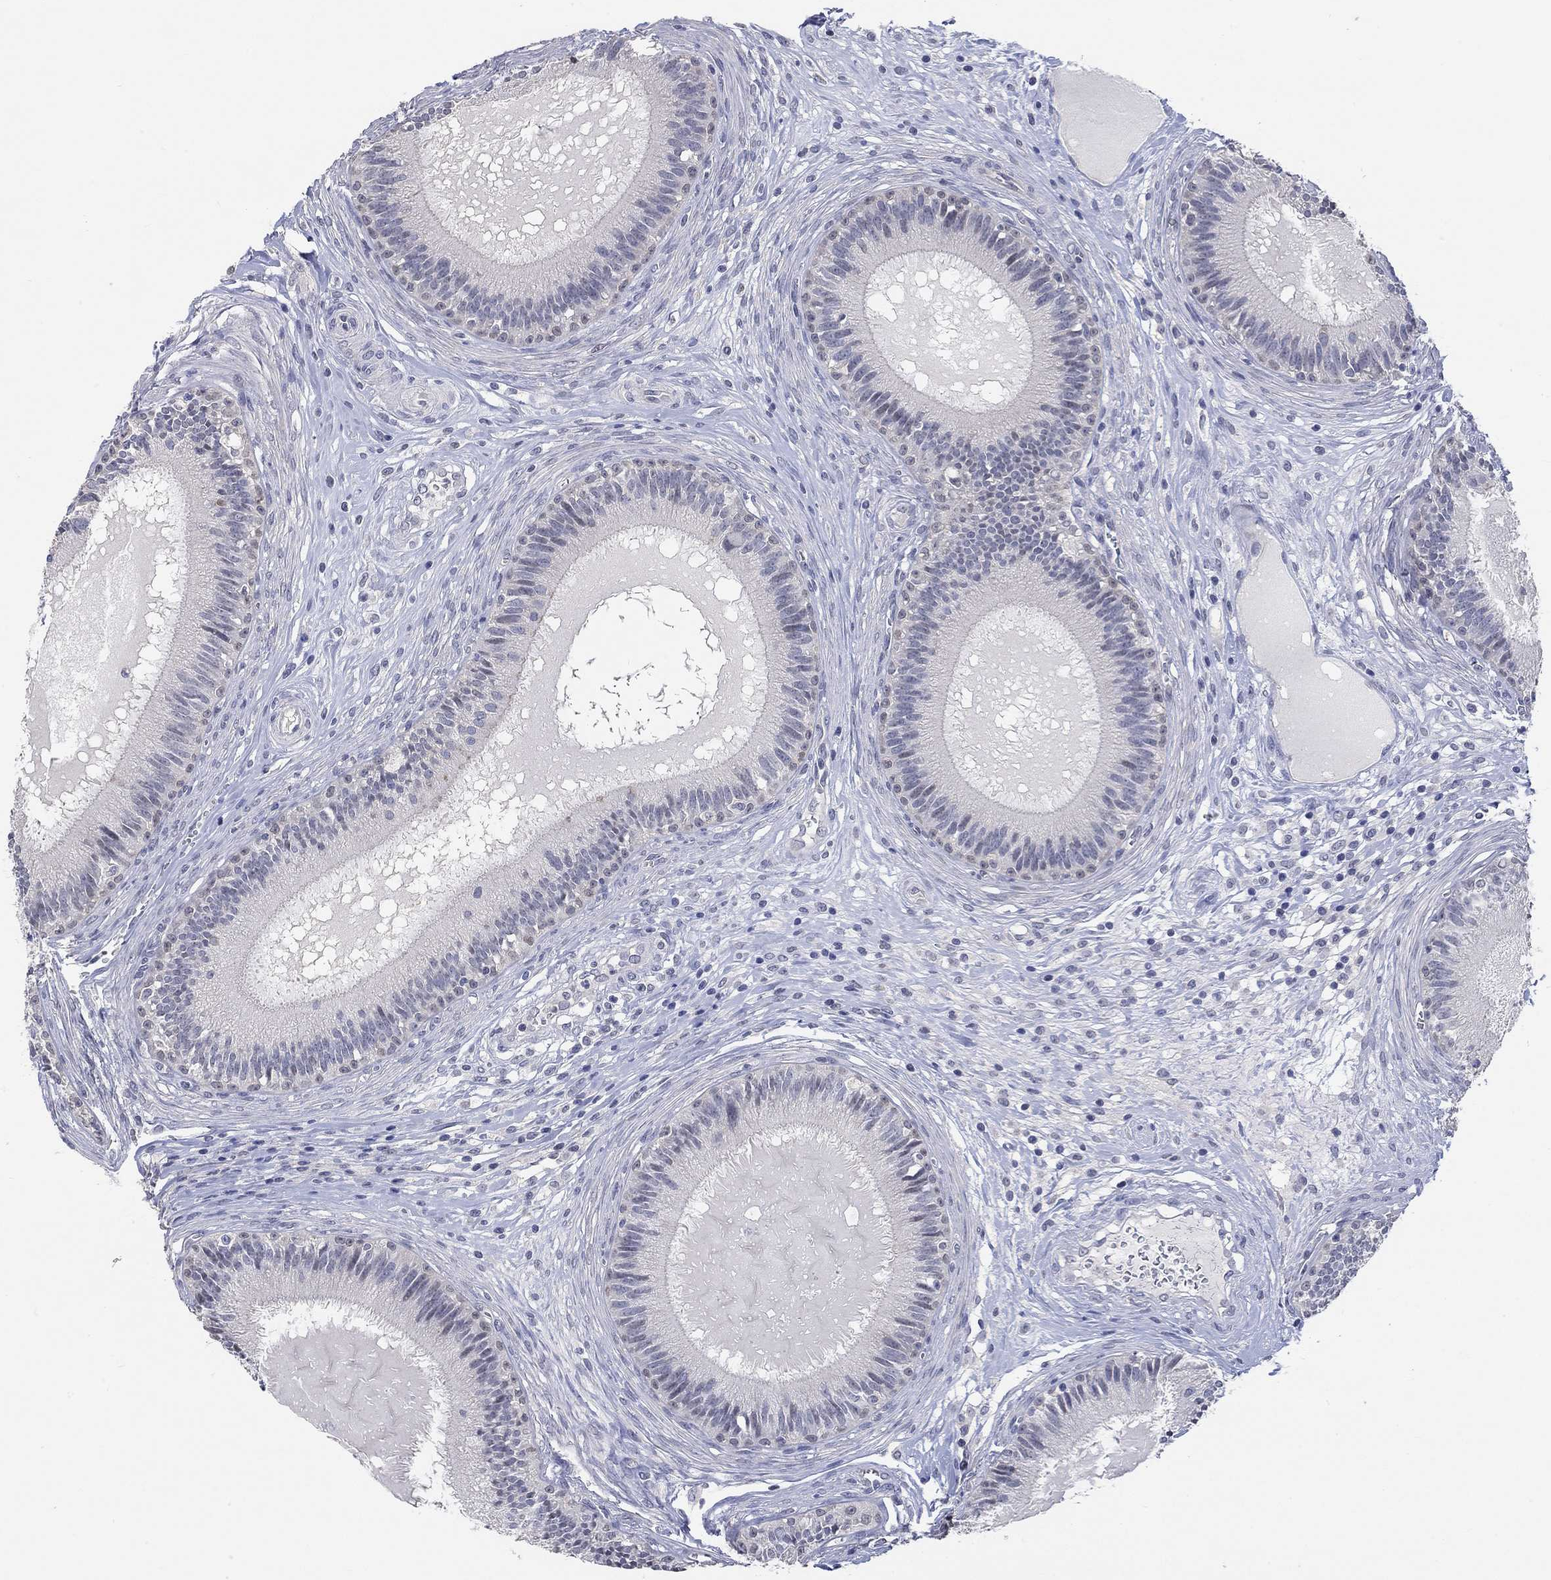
{"staining": {"intensity": "weak", "quantity": "<25%", "location": "nuclear"}, "tissue": "epididymis", "cell_type": "Glandular cells", "image_type": "normal", "snomed": [{"axis": "morphology", "description": "Normal tissue, NOS"}, {"axis": "topography", "description": "Epididymis"}], "caption": "Immunohistochemistry (IHC) photomicrograph of benign epididymis: epididymis stained with DAB (3,3'-diaminobenzidine) reveals no significant protein expression in glandular cells.", "gene": "PNMA5", "patient": {"sex": "male", "age": 27}}